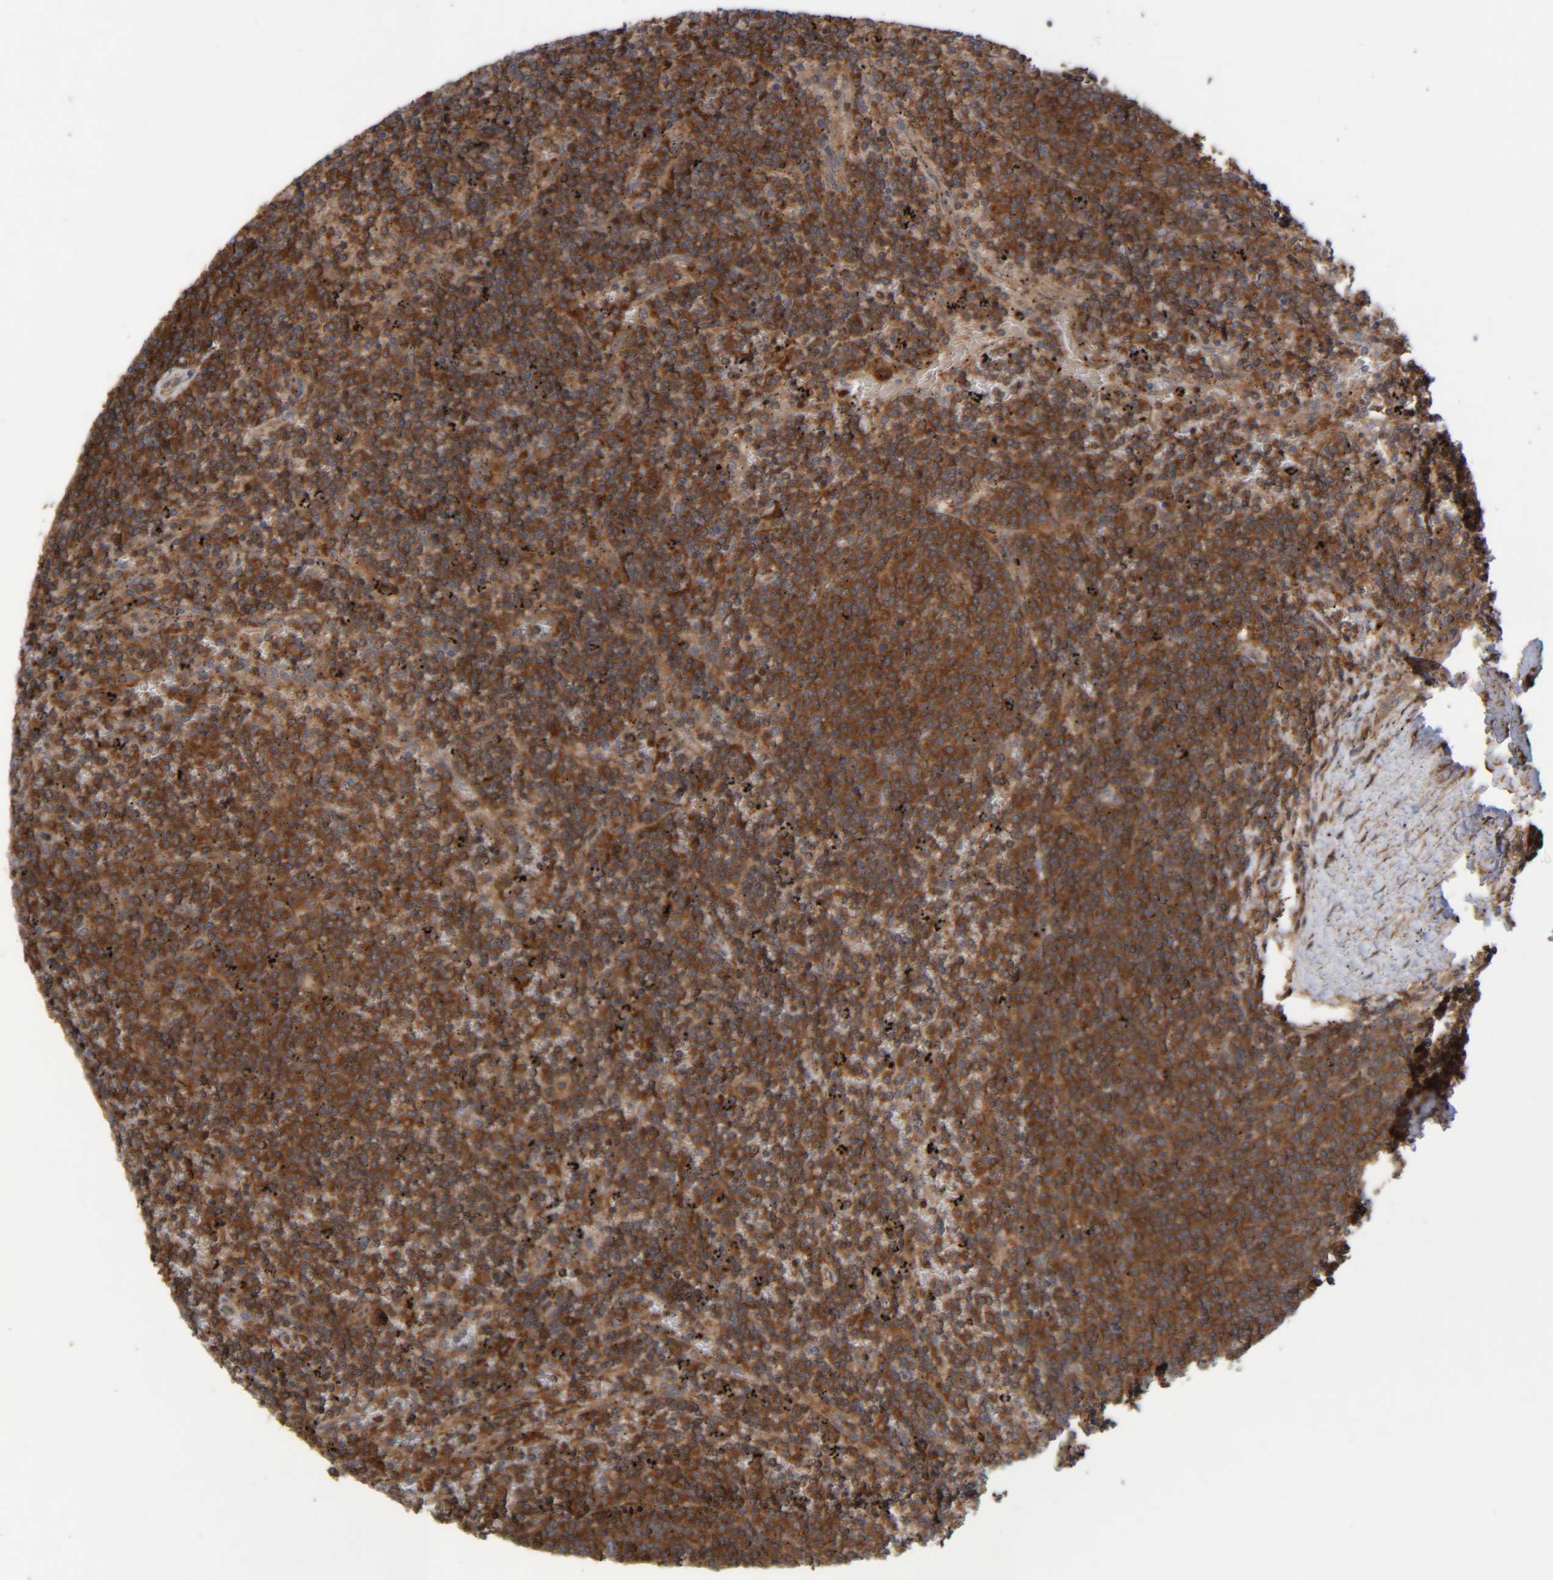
{"staining": {"intensity": "strong", "quantity": ">75%", "location": "cytoplasmic/membranous"}, "tissue": "lymphoma", "cell_type": "Tumor cells", "image_type": "cancer", "snomed": [{"axis": "morphology", "description": "Malignant lymphoma, non-Hodgkin's type, Low grade"}, {"axis": "topography", "description": "Spleen"}], "caption": "Lymphoma stained with DAB (3,3'-diaminobenzidine) immunohistochemistry demonstrates high levels of strong cytoplasmic/membranous positivity in about >75% of tumor cells.", "gene": "CCDC57", "patient": {"sex": "female", "age": 50}}